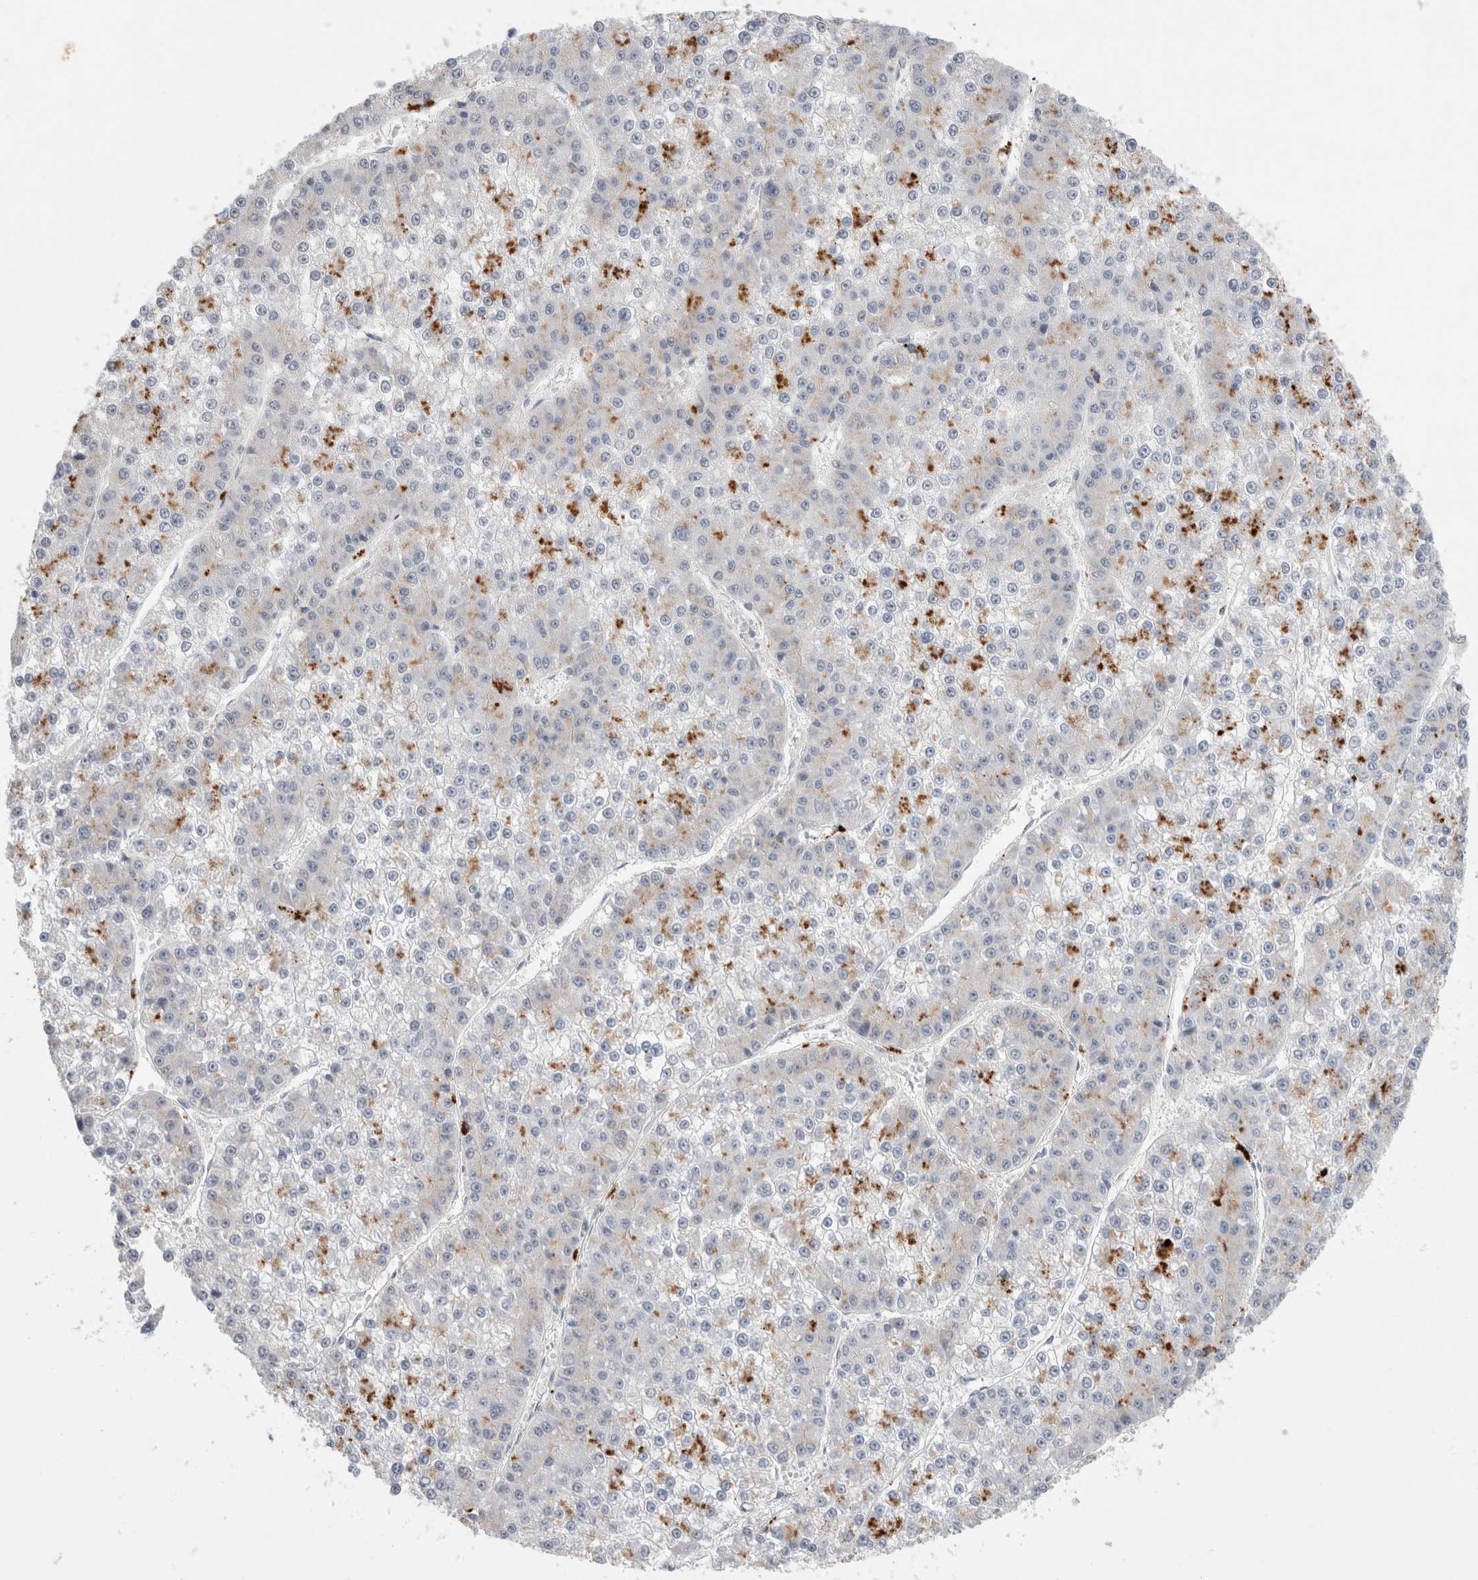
{"staining": {"intensity": "moderate", "quantity": "<25%", "location": "cytoplasmic/membranous"}, "tissue": "liver cancer", "cell_type": "Tumor cells", "image_type": "cancer", "snomed": [{"axis": "morphology", "description": "Carcinoma, Hepatocellular, NOS"}, {"axis": "topography", "description": "Liver"}], "caption": "A histopathology image of human liver hepatocellular carcinoma stained for a protein exhibits moderate cytoplasmic/membranous brown staining in tumor cells. Immunohistochemistry stains the protein in brown and the nuclei are stained blue.", "gene": "GAA", "patient": {"sex": "female", "age": 73}}